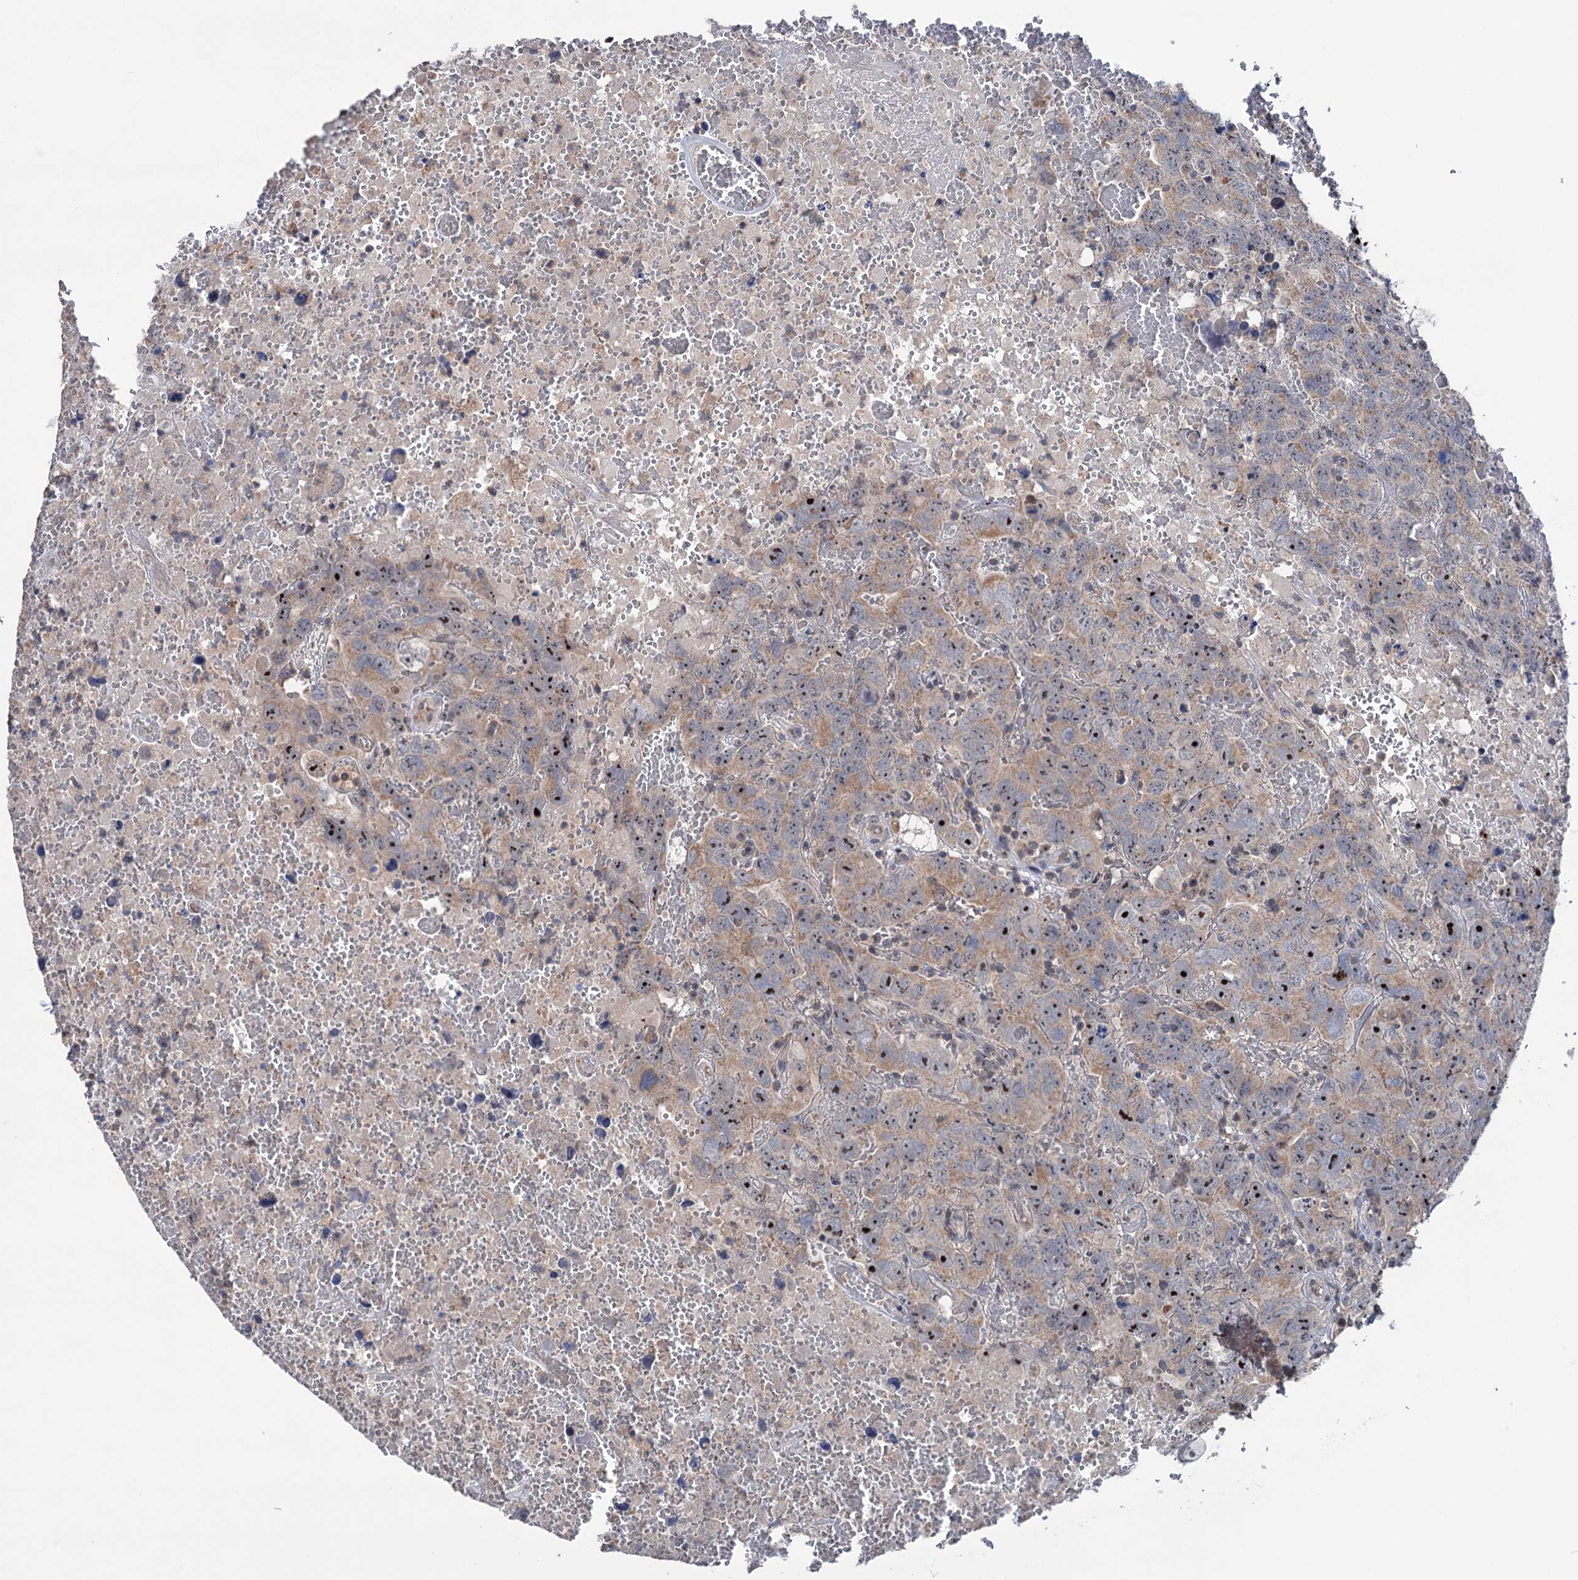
{"staining": {"intensity": "strong", "quantity": "25%-75%", "location": "cytoplasmic/membranous,nuclear"}, "tissue": "testis cancer", "cell_type": "Tumor cells", "image_type": "cancer", "snomed": [{"axis": "morphology", "description": "Carcinoma, Embryonal, NOS"}, {"axis": "topography", "description": "Testis"}], "caption": "Tumor cells demonstrate high levels of strong cytoplasmic/membranous and nuclear staining in about 25%-75% of cells in testis embryonal carcinoma.", "gene": "HTR3B", "patient": {"sex": "male", "age": 45}}